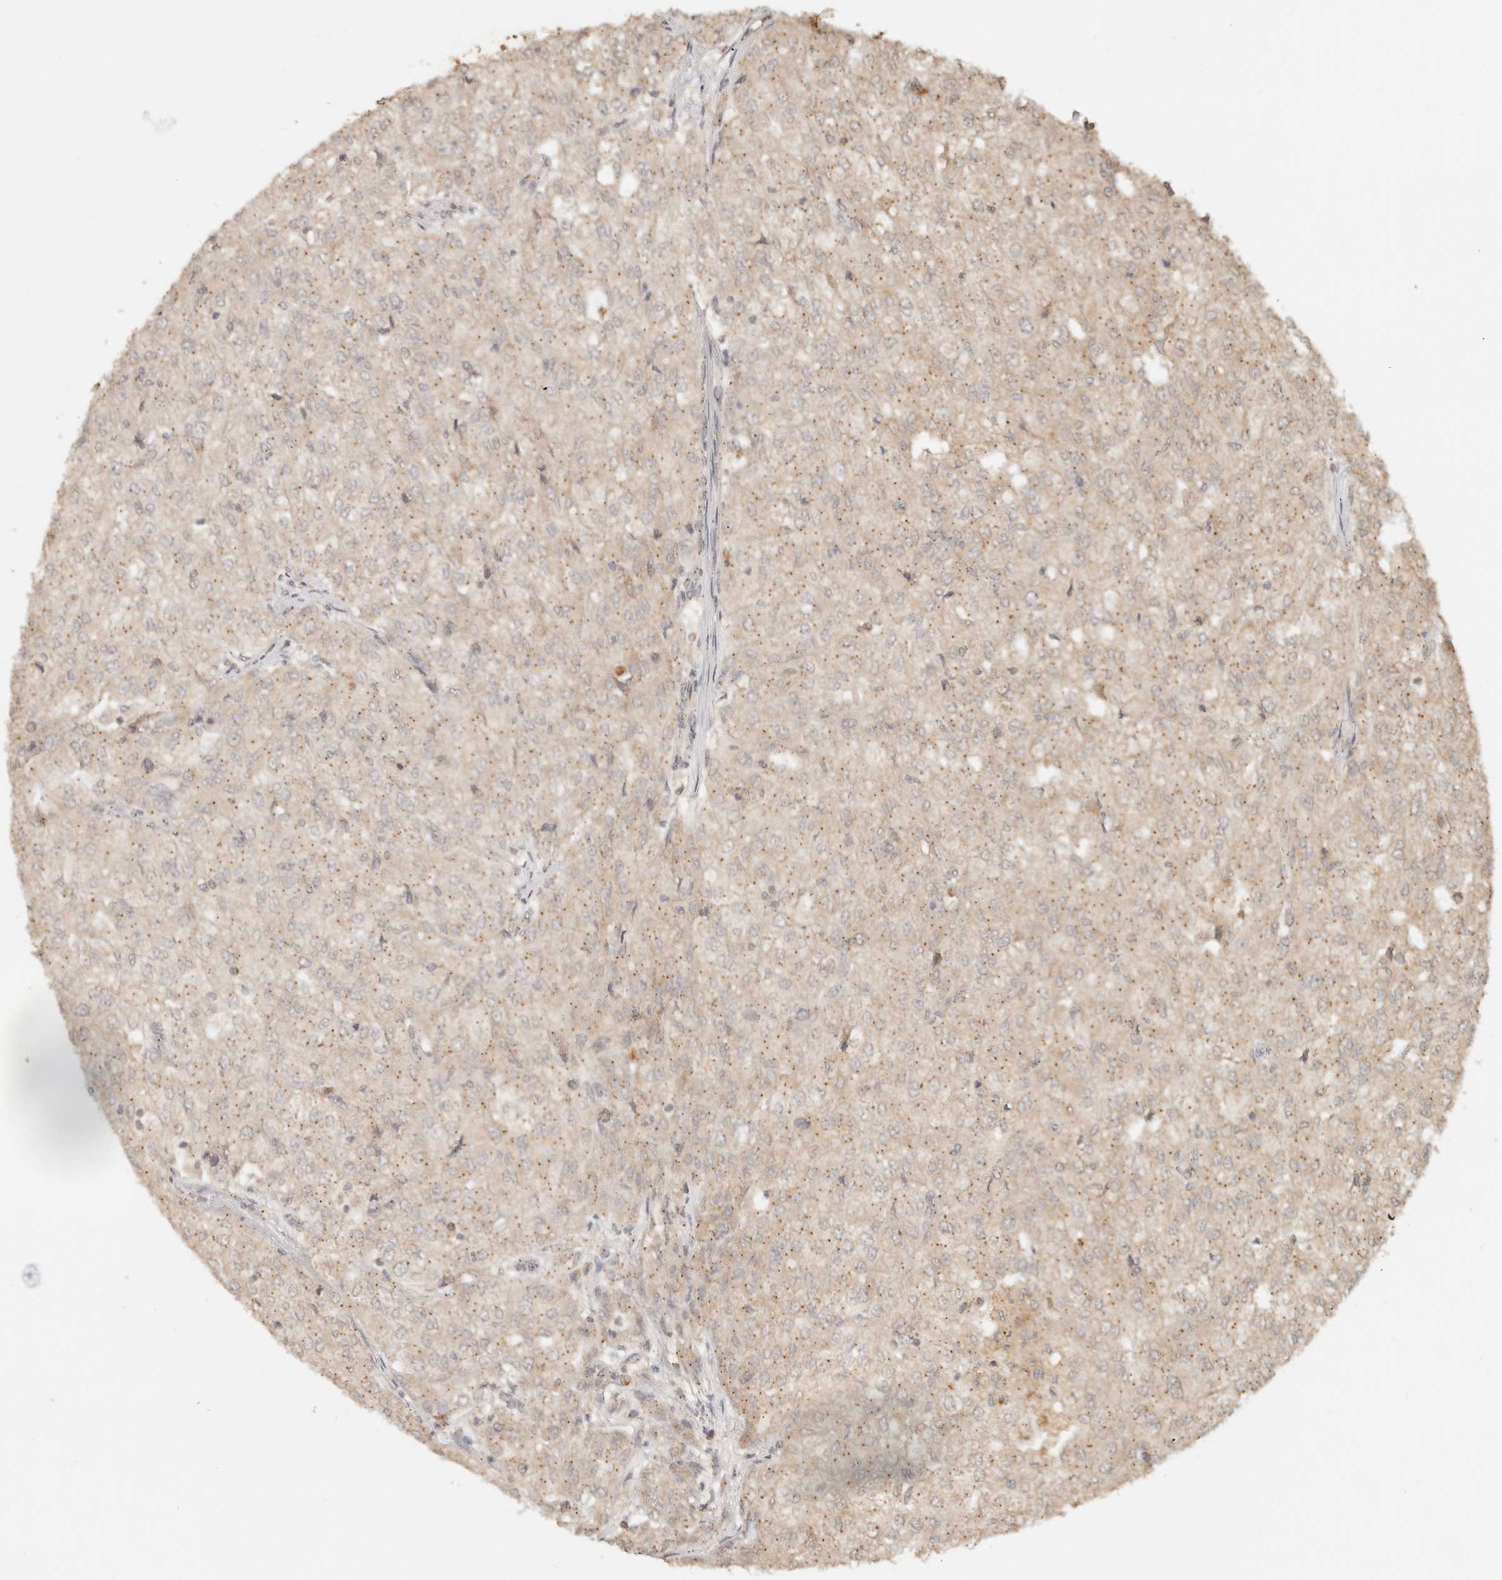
{"staining": {"intensity": "weak", "quantity": "<25%", "location": "cytoplasmic/membranous"}, "tissue": "renal cancer", "cell_type": "Tumor cells", "image_type": "cancer", "snomed": [{"axis": "morphology", "description": "Adenocarcinoma, NOS"}, {"axis": "topography", "description": "Kidney"}], "caption": "Immunohistochemistry photomicrograph of renal cancer stained for a protein (brown), which shows no positivity in tumor cells.", "gene": "LMO4", "patient": {"sex": "female", "age": 54}}